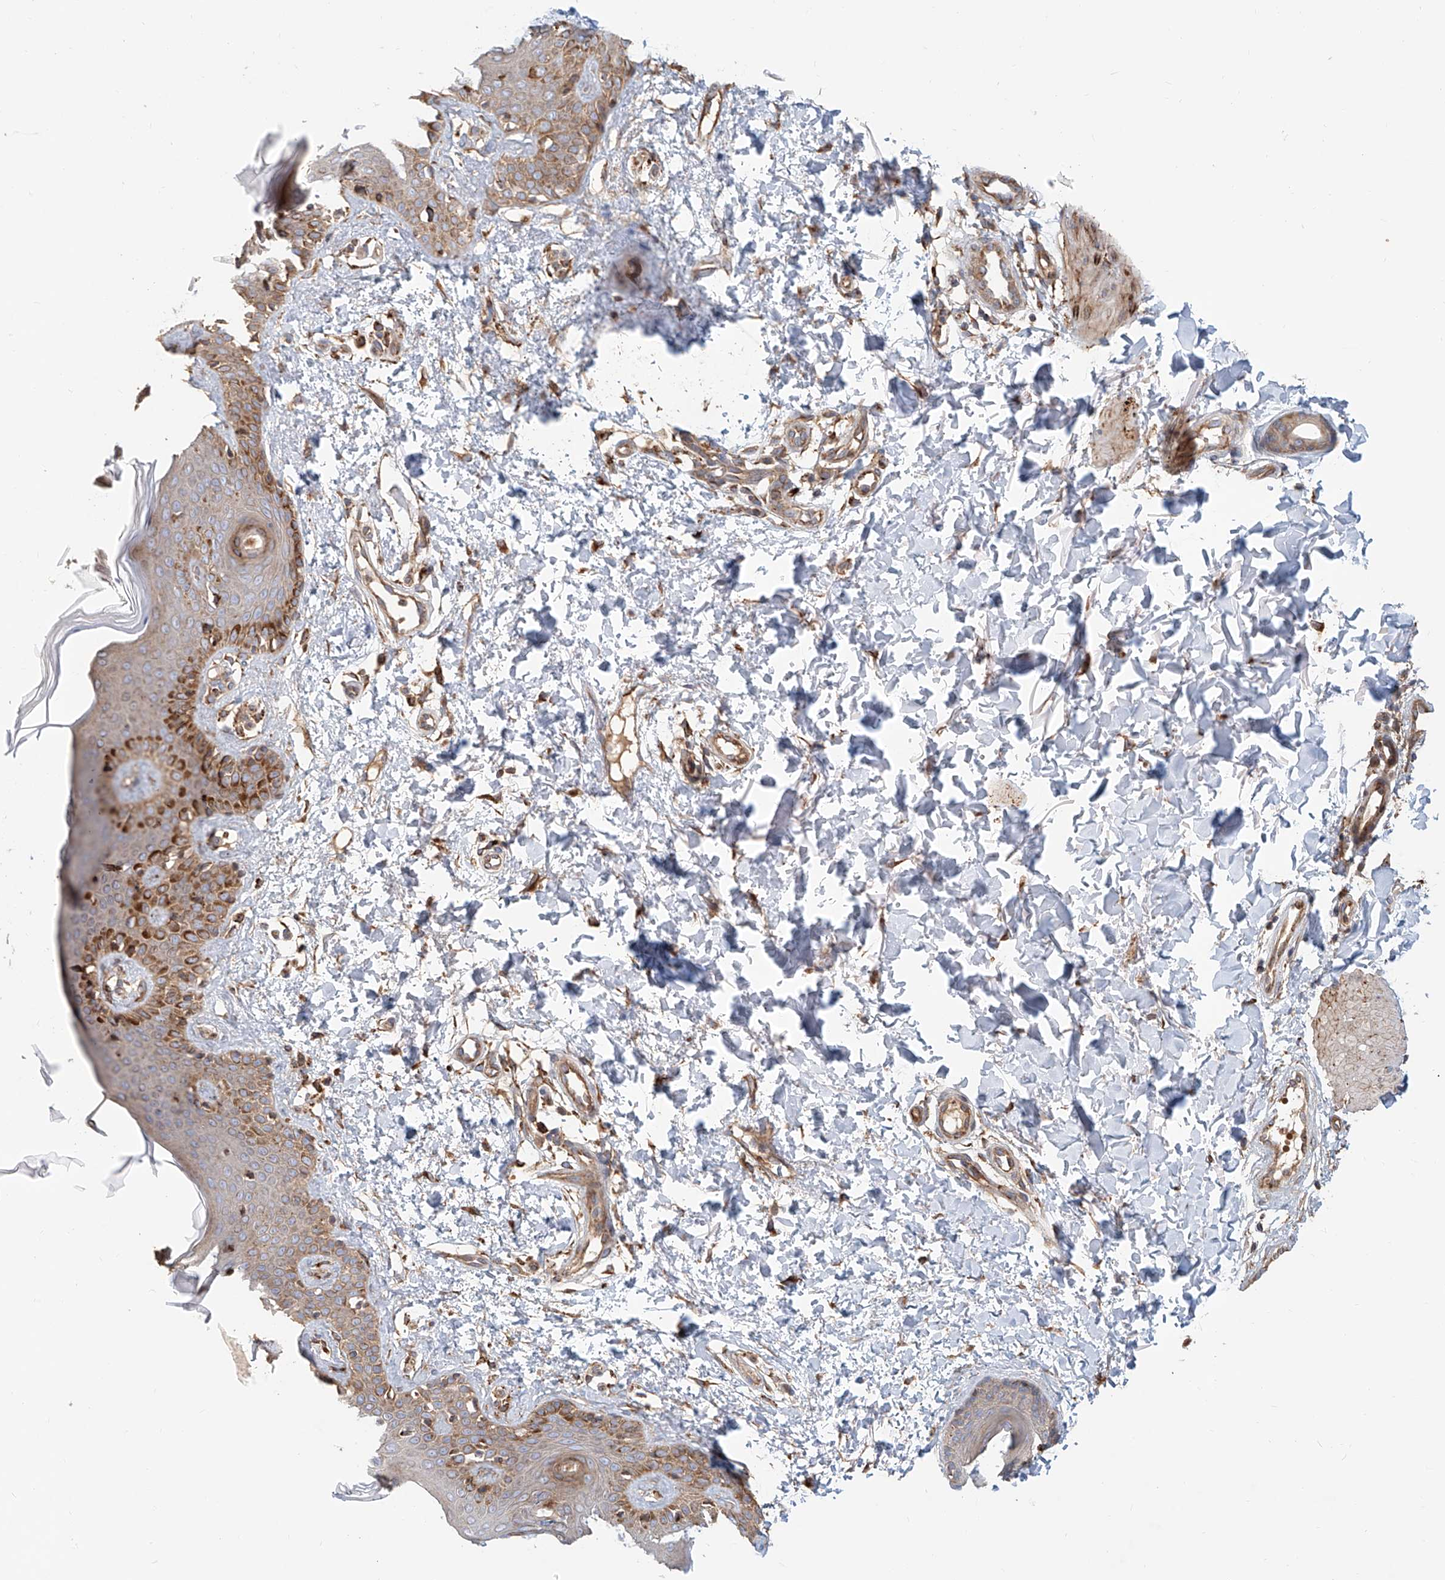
{"staining": {"intensity": "moderate", "quantity": ">75%", "location": "cytoplasmic/membranous"}, "tissue": "skin", "cell_type": "Fibroblasts", "image_type": "normal", "snomed": [{"axis": "morphology", "description": "Normal tissue, NOS"}, {"axis": "topography", "description": "Skin"}], "caption": "DAB (3,3'-diaminobenzidine) immunohistochemical staining of normal skin exhibits moderate cytoplasmic/membranous protein expression in about >75% of fibroblasts. The staining was performed using DAB (3,3'-diaminobenzidine) to visualize the protein expression in brown, while the nuclei were stained in blue with hematoxylin (Magnification: 20x).", "gene": "HGSNAT", "patient": {"sex": "male", "age": 37}}